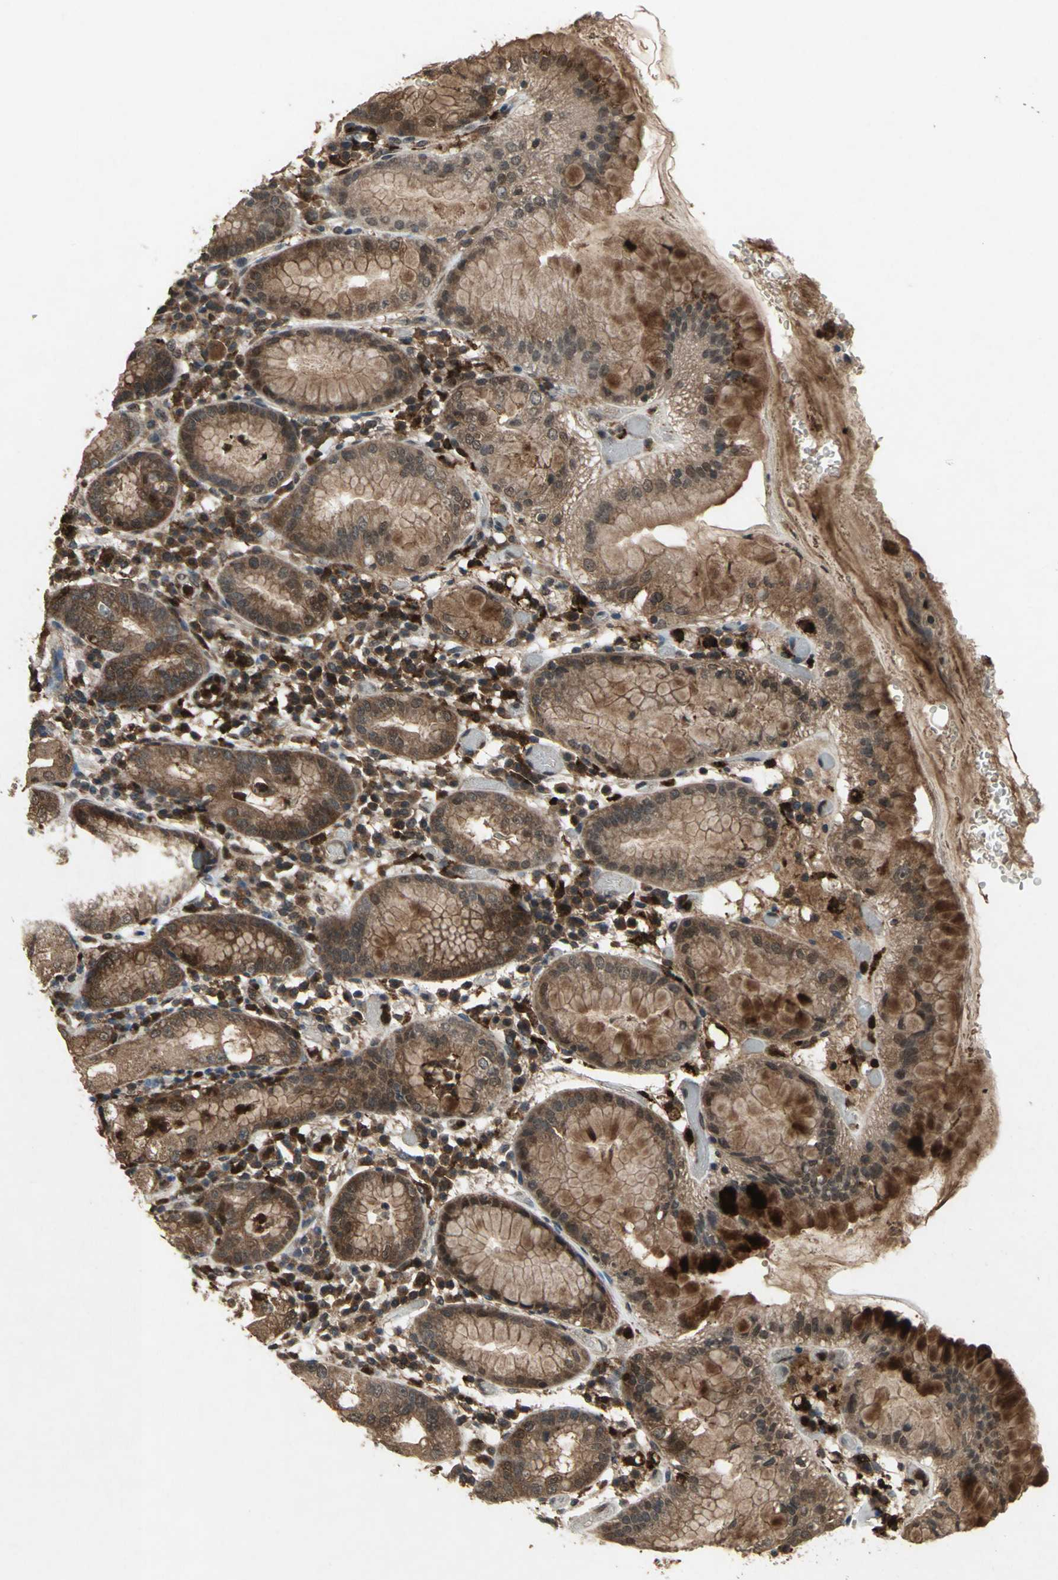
{"staining": {"intensity": "strong", "quantity": ">75%", "location": "cytoplasmic/membranous"}, "tissue": "stomach", "cell_type": "Glandular cells", "image_type": "normal", "snomed": [{"axis": "morphology", "description": "Normal tissue, NOS"}, {"axis": "topography", "description": "Stomach"}, {"axis": "topography", "description": "Stomach, lower"}], "caption": "Human stomach stained with a brown dye shows strong cytoplasmic/membranous positive staining in about >75% of glandular cells.", "gene": "PYCARD", "patient": {"sex": "female", "age": 75}}